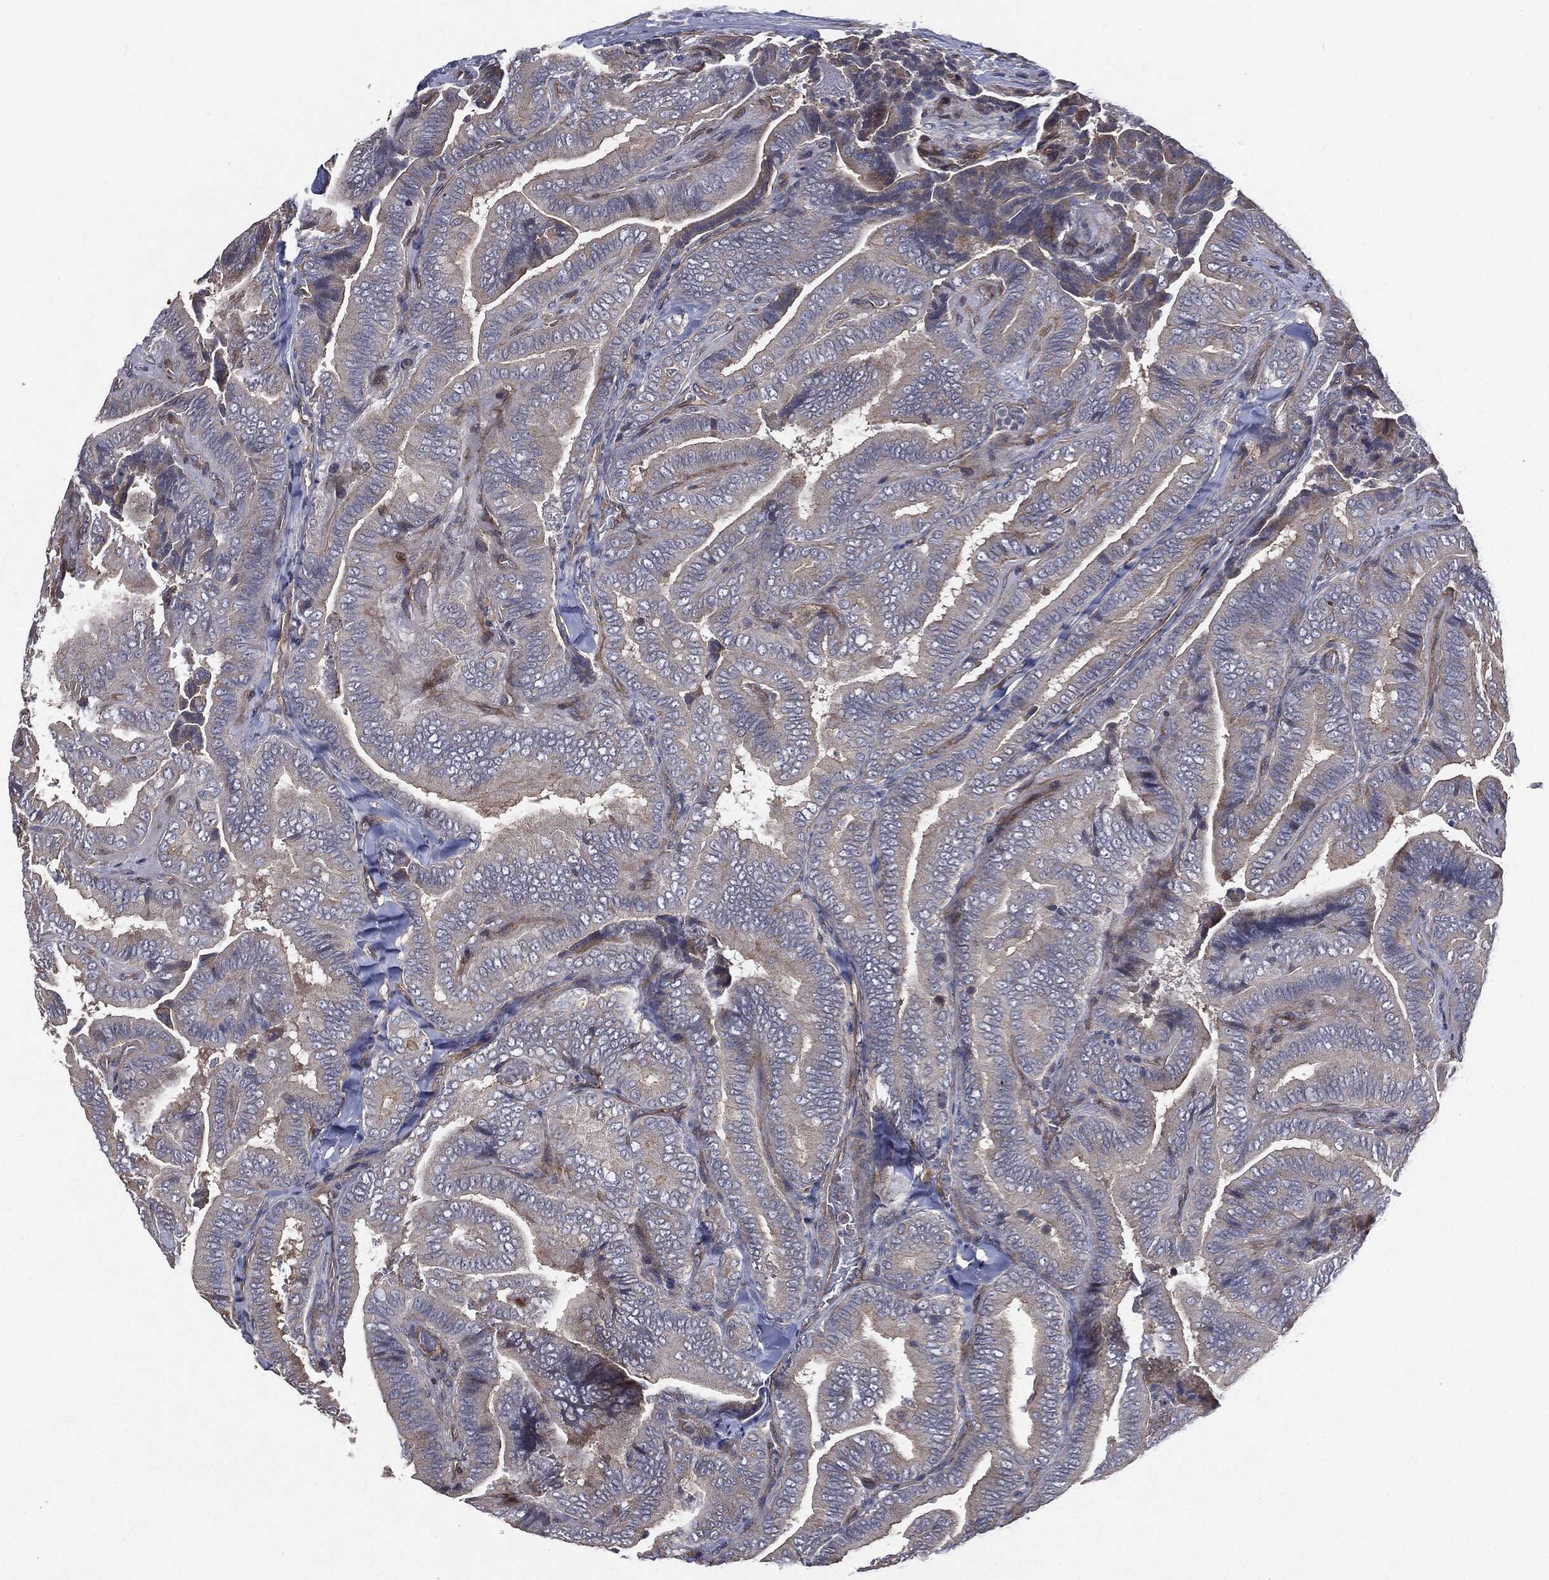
{"staining": {"intensity": "negative", "quantity": "none", "location": "none"}, "tissue": "thyroid cancer", "cell_type": "Tumor cells", "image_type": "cancer", "snomed": [{"axis": "morphology", "description": "Papillary adenocarcinoma, NOS"}, {"axis": "topography", "description": "Thyroid gland"}], "caption": "There is no significant staining in tumor cells of papillary adenocarcinoma (thyroid). Nuclei are stained in blue.", "gene": "EPS15L1", "patient": {"sex": "male", "age": 61}}